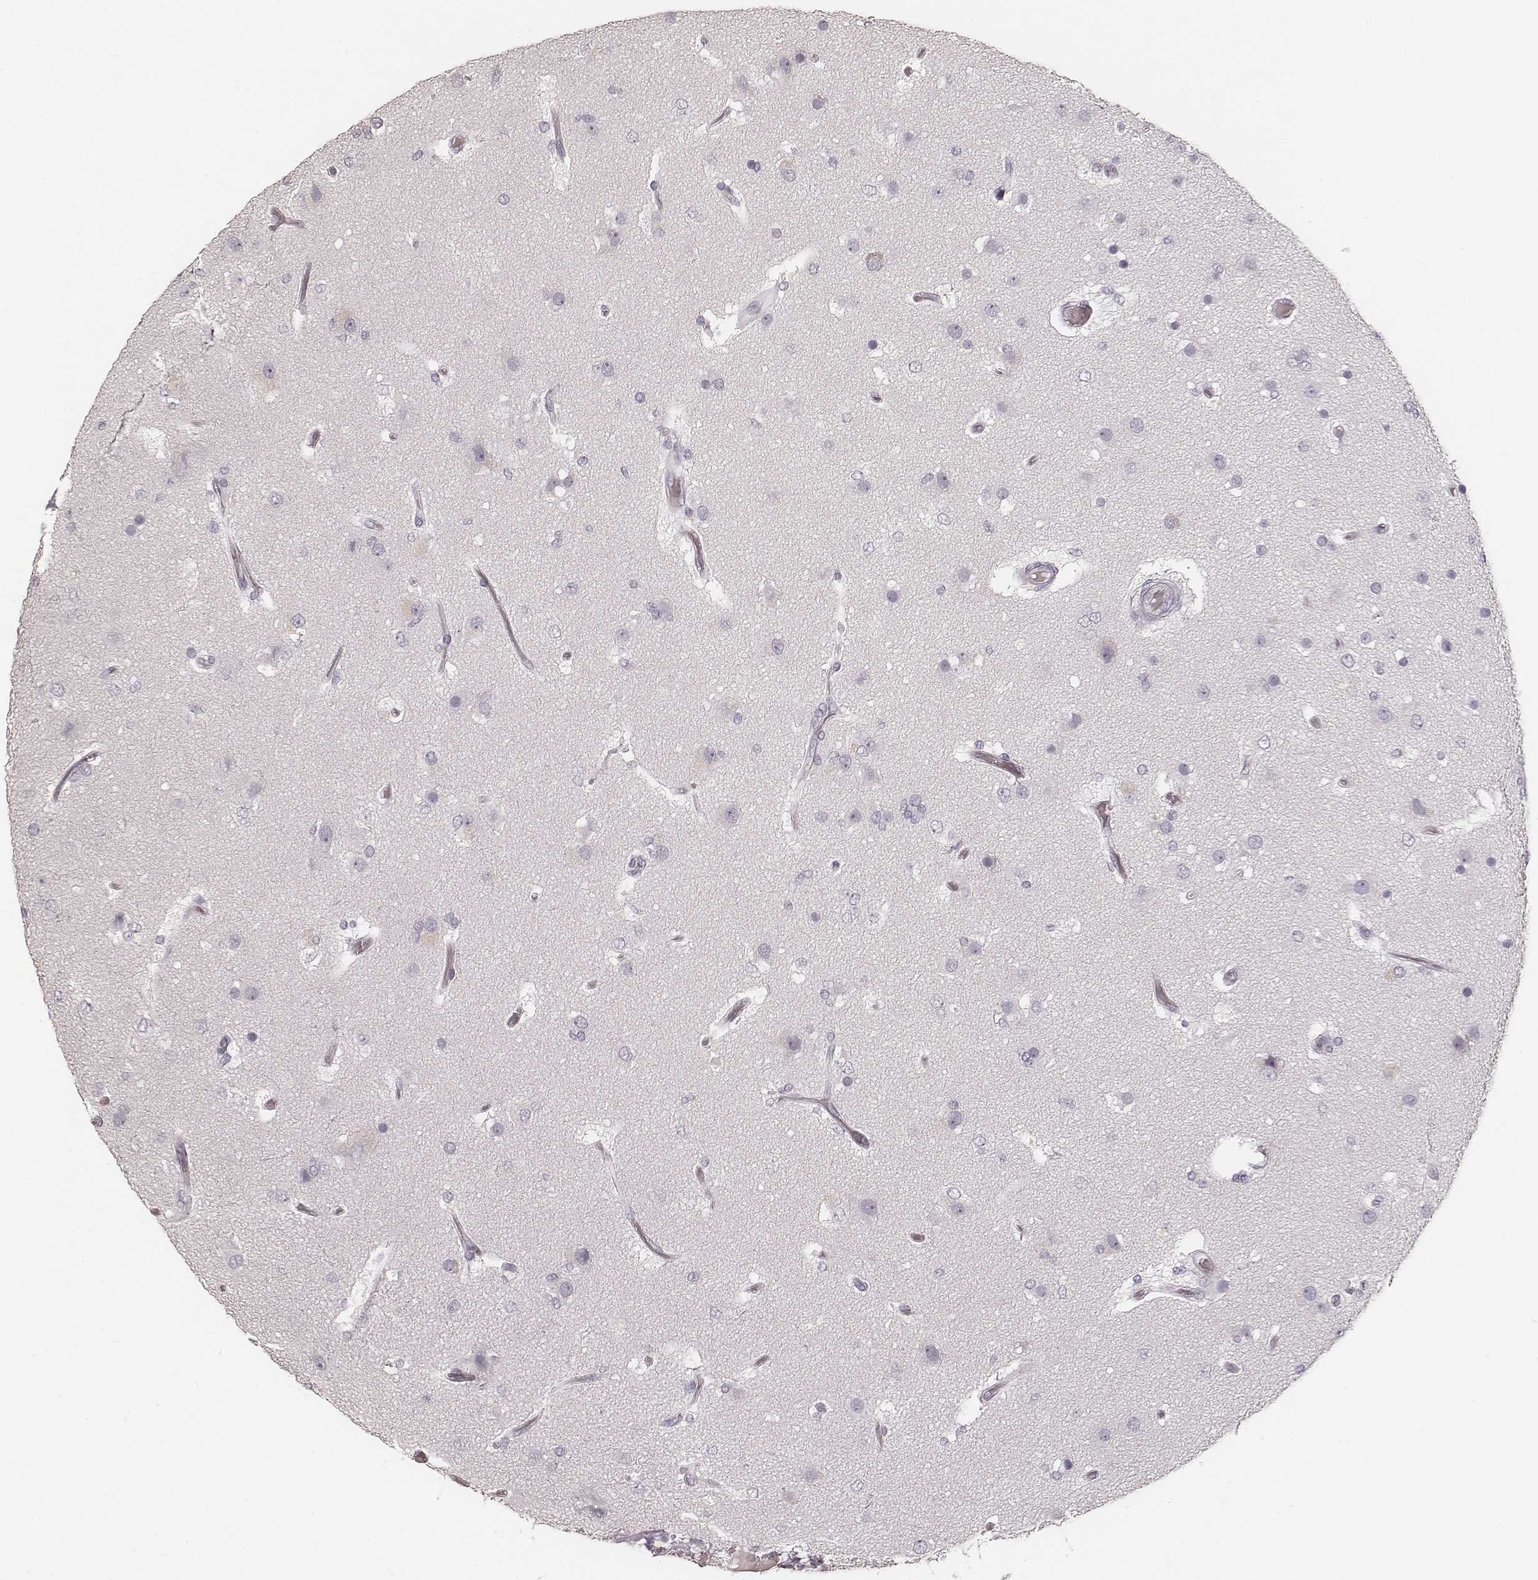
{"staining": {"intensity": "negative", "quantity": "none", "location": "none"}, "tissue": "glioma", "cell_type": "Tumor cells", "image_type": "cancer", "snomed": [{"axis": "morphology", "description": "Glioma, malignant, High grade"}, {"axis": "topography", "description": "Brain"}], "caption": "DAB (3,3'-diaminobenzidine) immunohistochemical staining of glioma displays no significant staining in tumor cells.", "gene": "KRT26", "patient": {"sex": "female", "age": 63}}